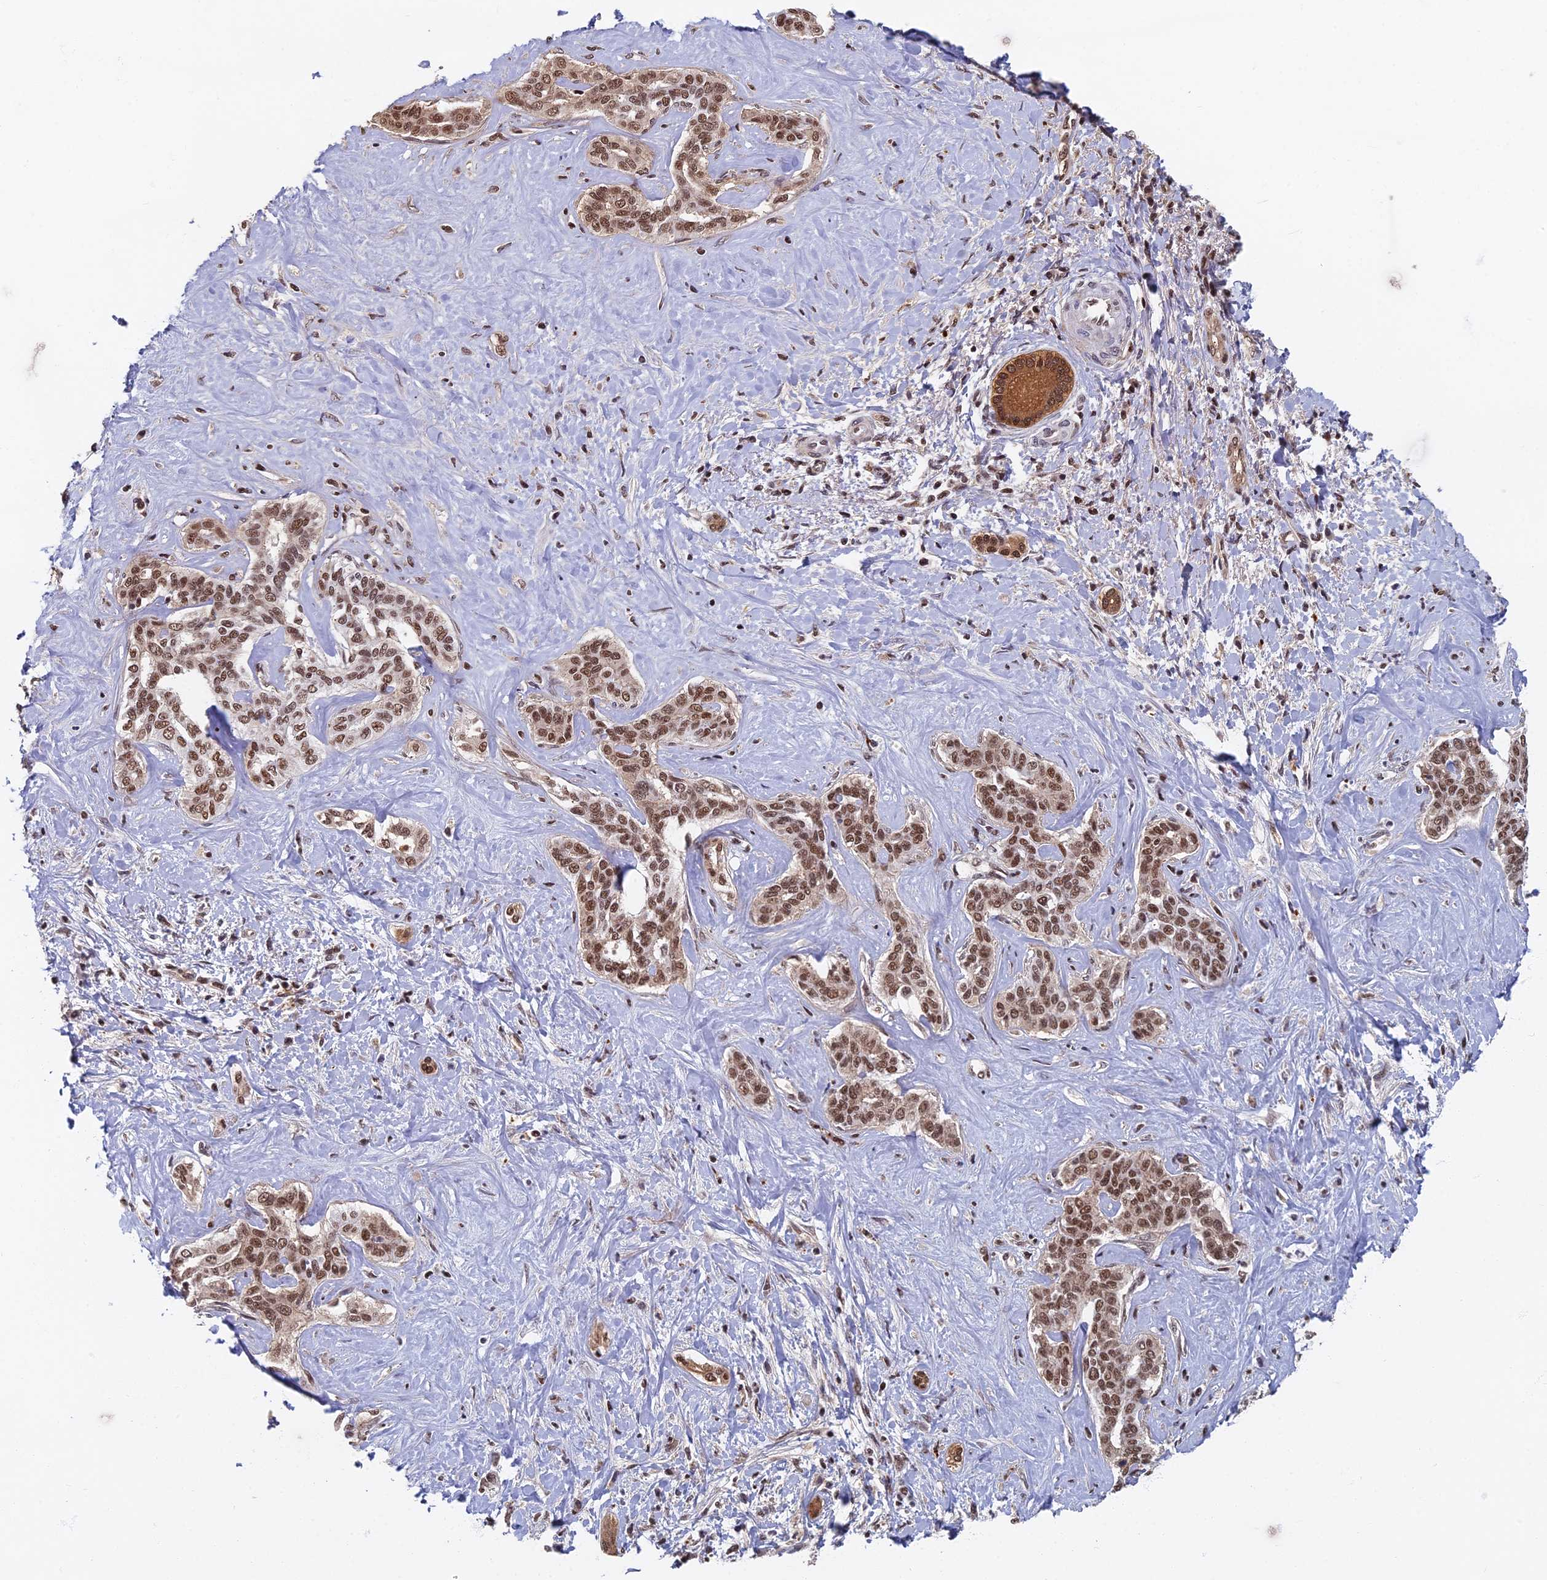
{"staining": {"intensity": "moderate", "quantity": ">75%", "location": "nuclear"}, "tissue": "liver cancer", "cell_type": "Tumor cells", "image_type": "cancer", "snomed": [{"axis": "morphology", "description": "Cholangiocarcinoma"}, {"axis": "topography", "description": "Liver"}], "caption": "A high-resolution micrograph shows IHC staining of cholangiocarcinoma (liver), which displays moderate nuclear positivity in about >75% of tumor cells.", "gene": "TAF13", "patient": {"sex": "female", "age": 77}}